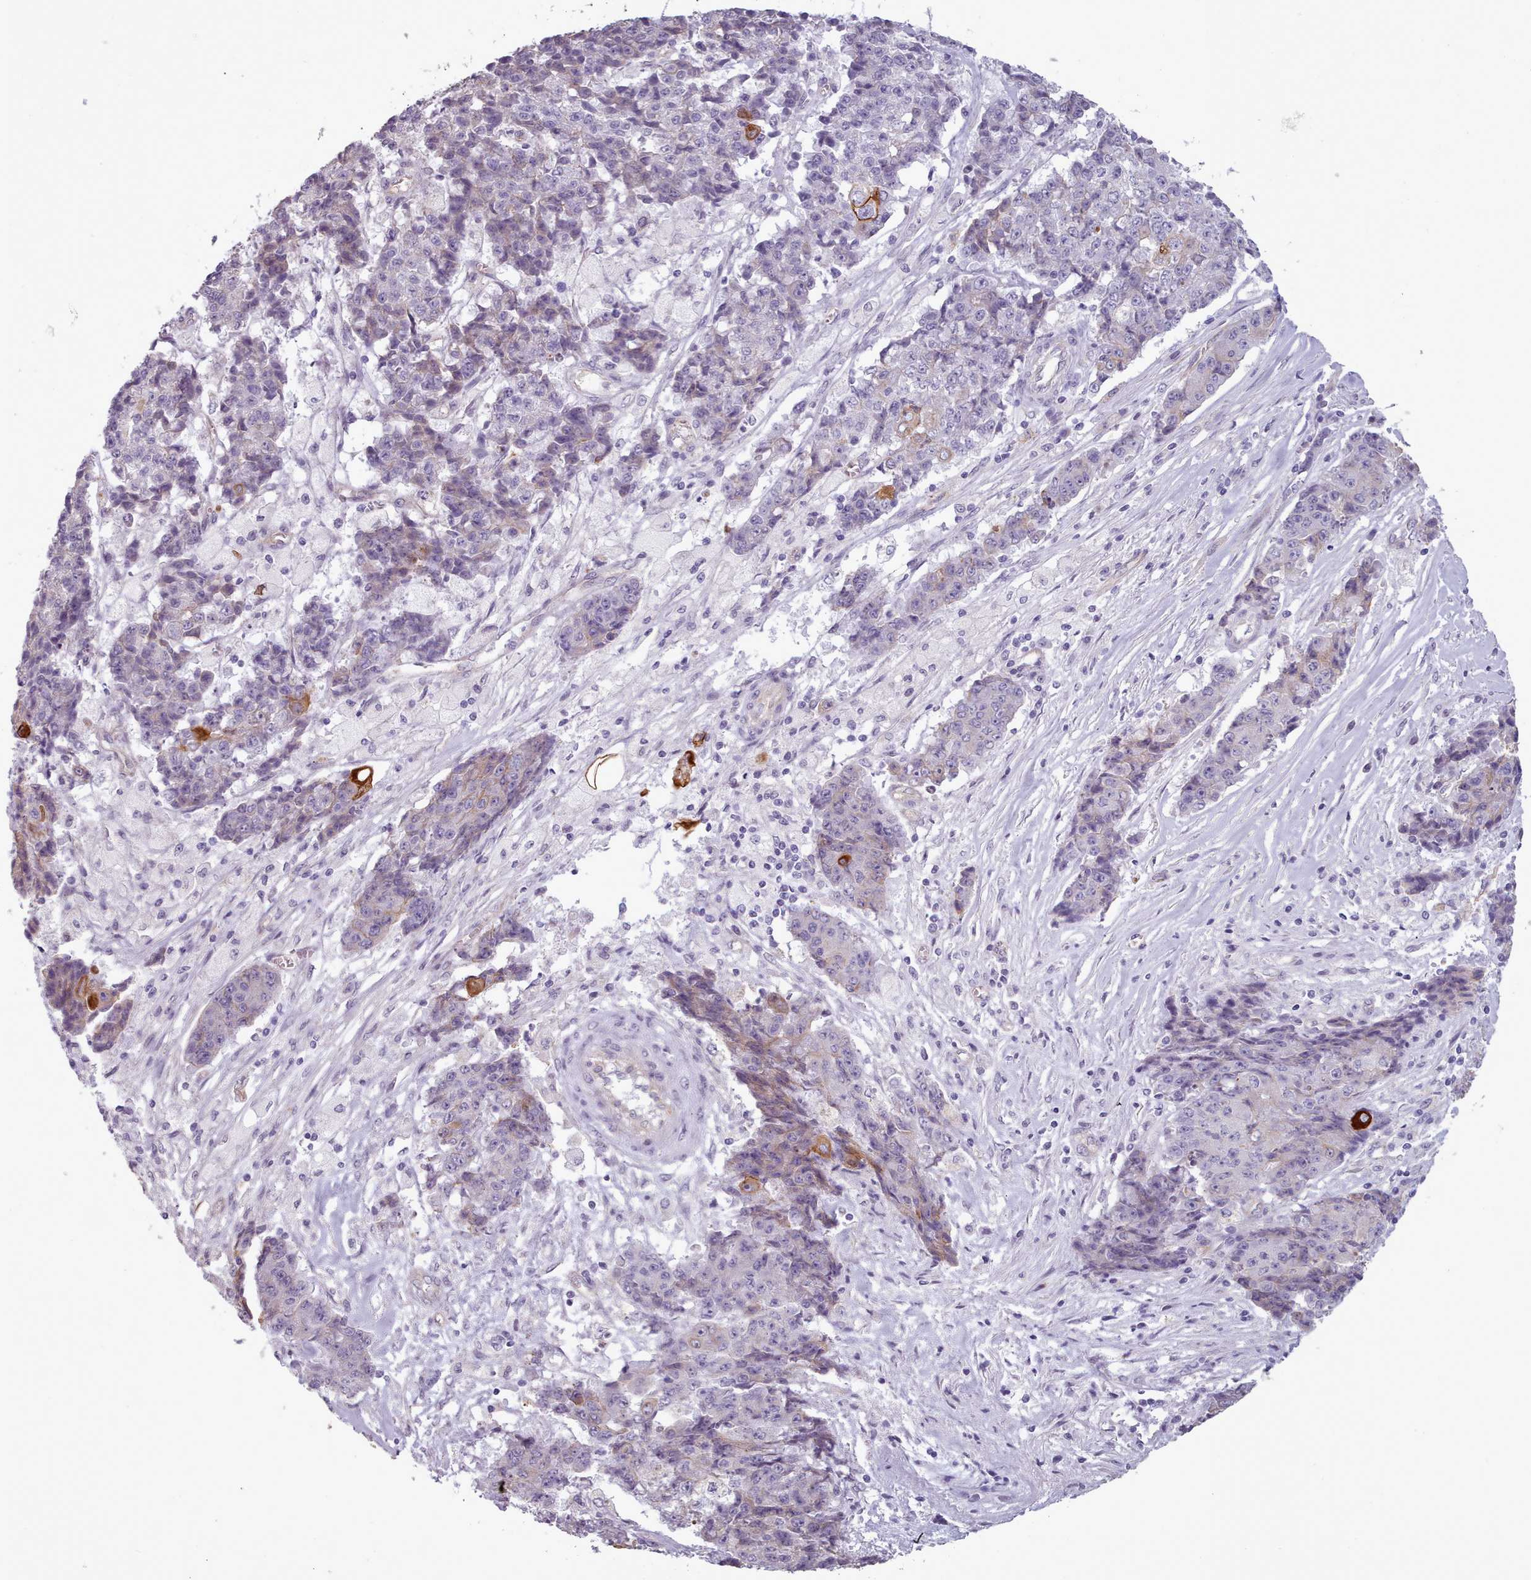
{"staining": {"intensity": "moderate", "quantity": "<25%", "location": "cytoplasmic/membranous"}, "tissue": "ovarian cancer", "cell_type": "Tumor cells", "image_type": "cancer", "snomed": [{"axis": "morphology", "description": "Carcinoma, endometroid"}, {"axis": "topography", "description": "Ovary"}], "caption": "The micrograph displays a brown stain indicating the presence of a protein in the cytoplasmic/membranous of tumor cells in endometroid carcinoma (ovarian). The staining was performed using DAB (3,3'-diaminobenzidine), with brown indicating positive protein expression. Nuclei are stained blue with hematoxylin.", "gene": "PLD4", "patient": {"sex": "female", "age": 42}}